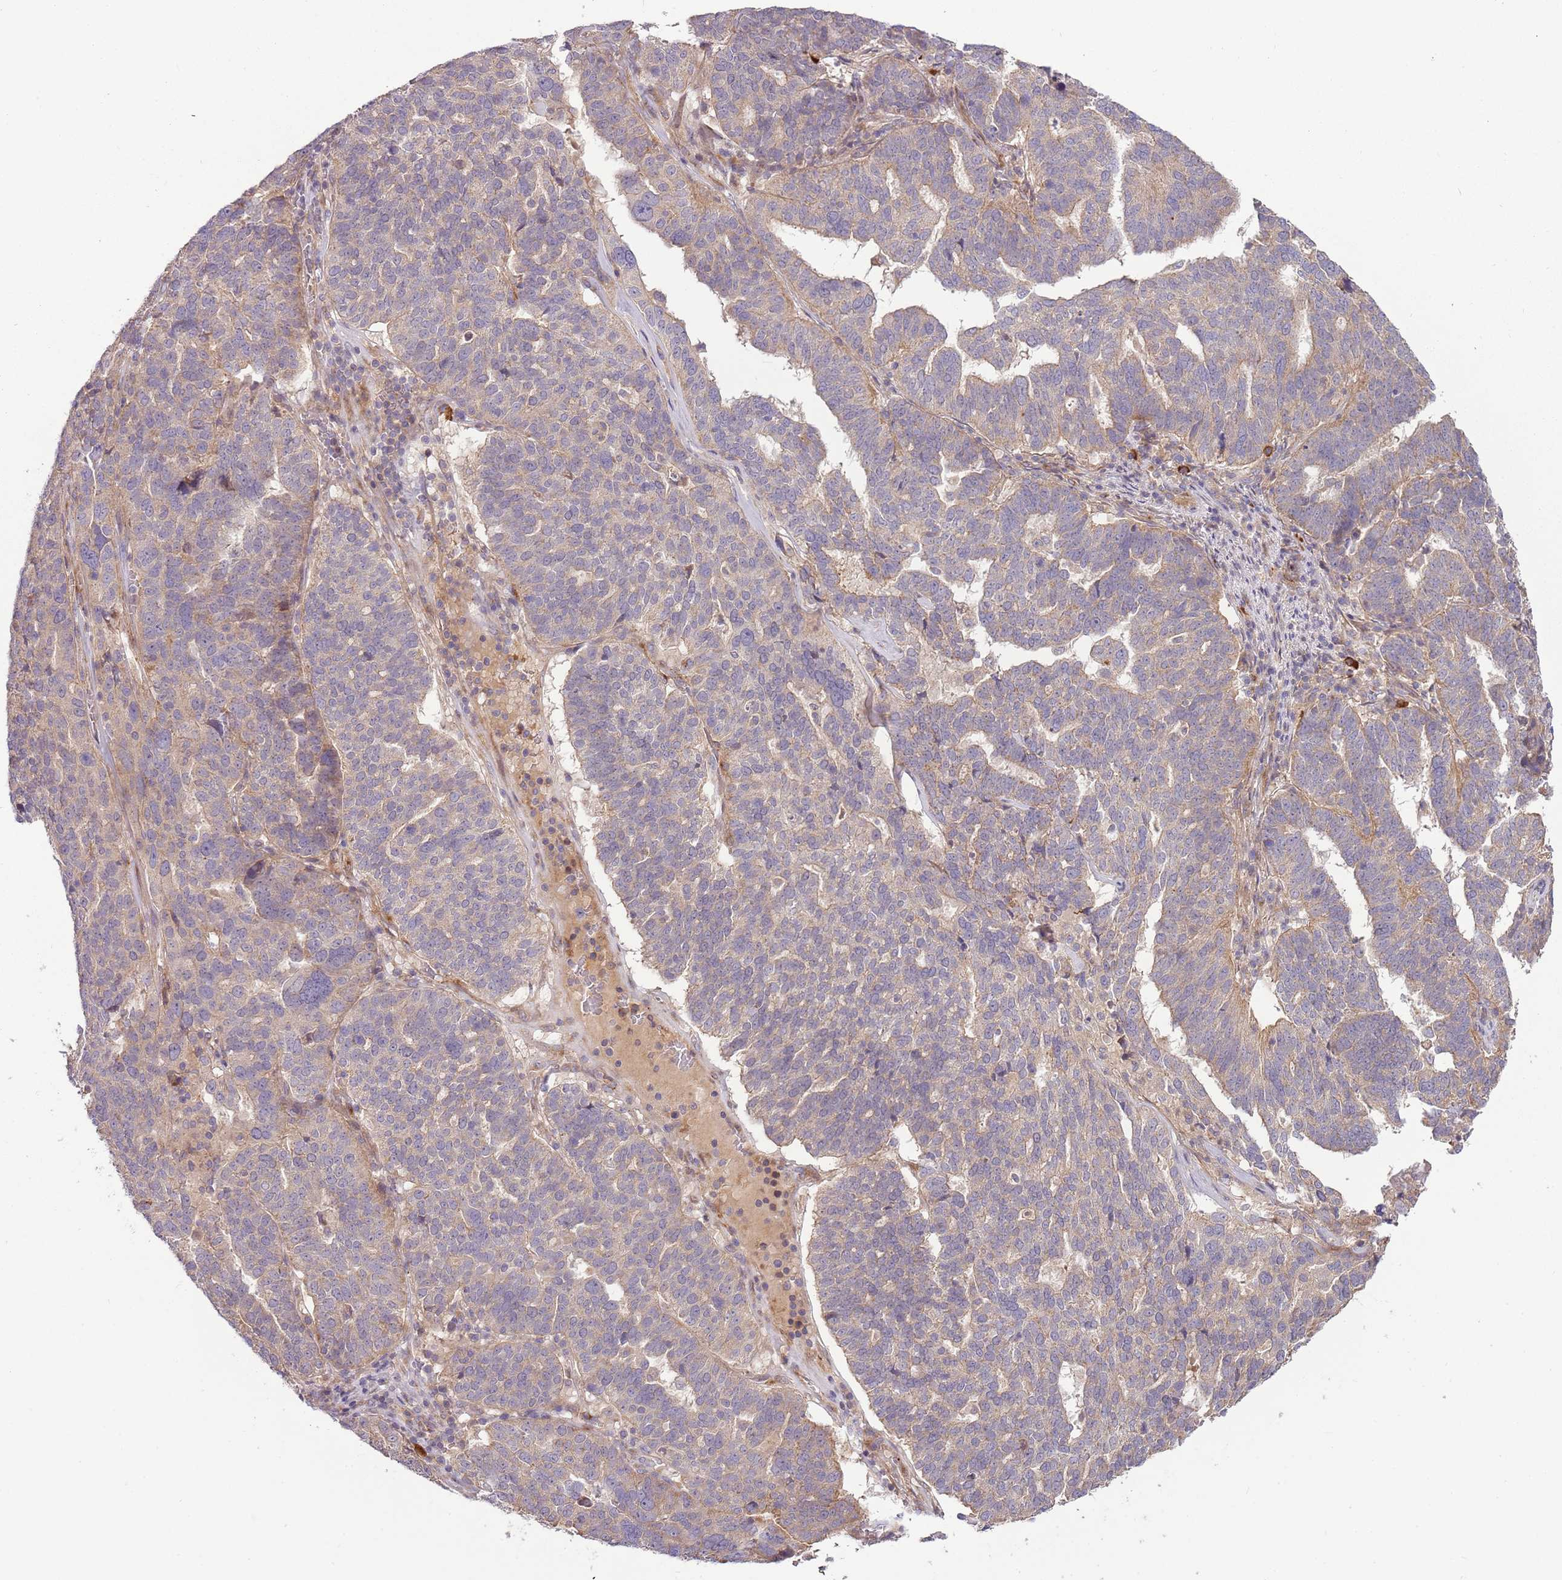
{"staining": {"intensity": "negative", "quantity": "none", "location": "none"}, "tissue": "ovarian cancer", "cell_type": "Tumor cells", "image_type": "cancer", "snomed": [{"axis": "morphology", "description": "Cystadenocarcinoma, serous, NOS"}, {"axis": "topography", "description": "Ovary"}], "caption": "High power microscopy histopathology image of an immunohistochemistry histopathology image of ovarian cancer (serous cystadenocarcinoma), revealing no significant expression in tumor cells.", "gene": "RNF128", "patient": {"sex": "female", "age": 59}}